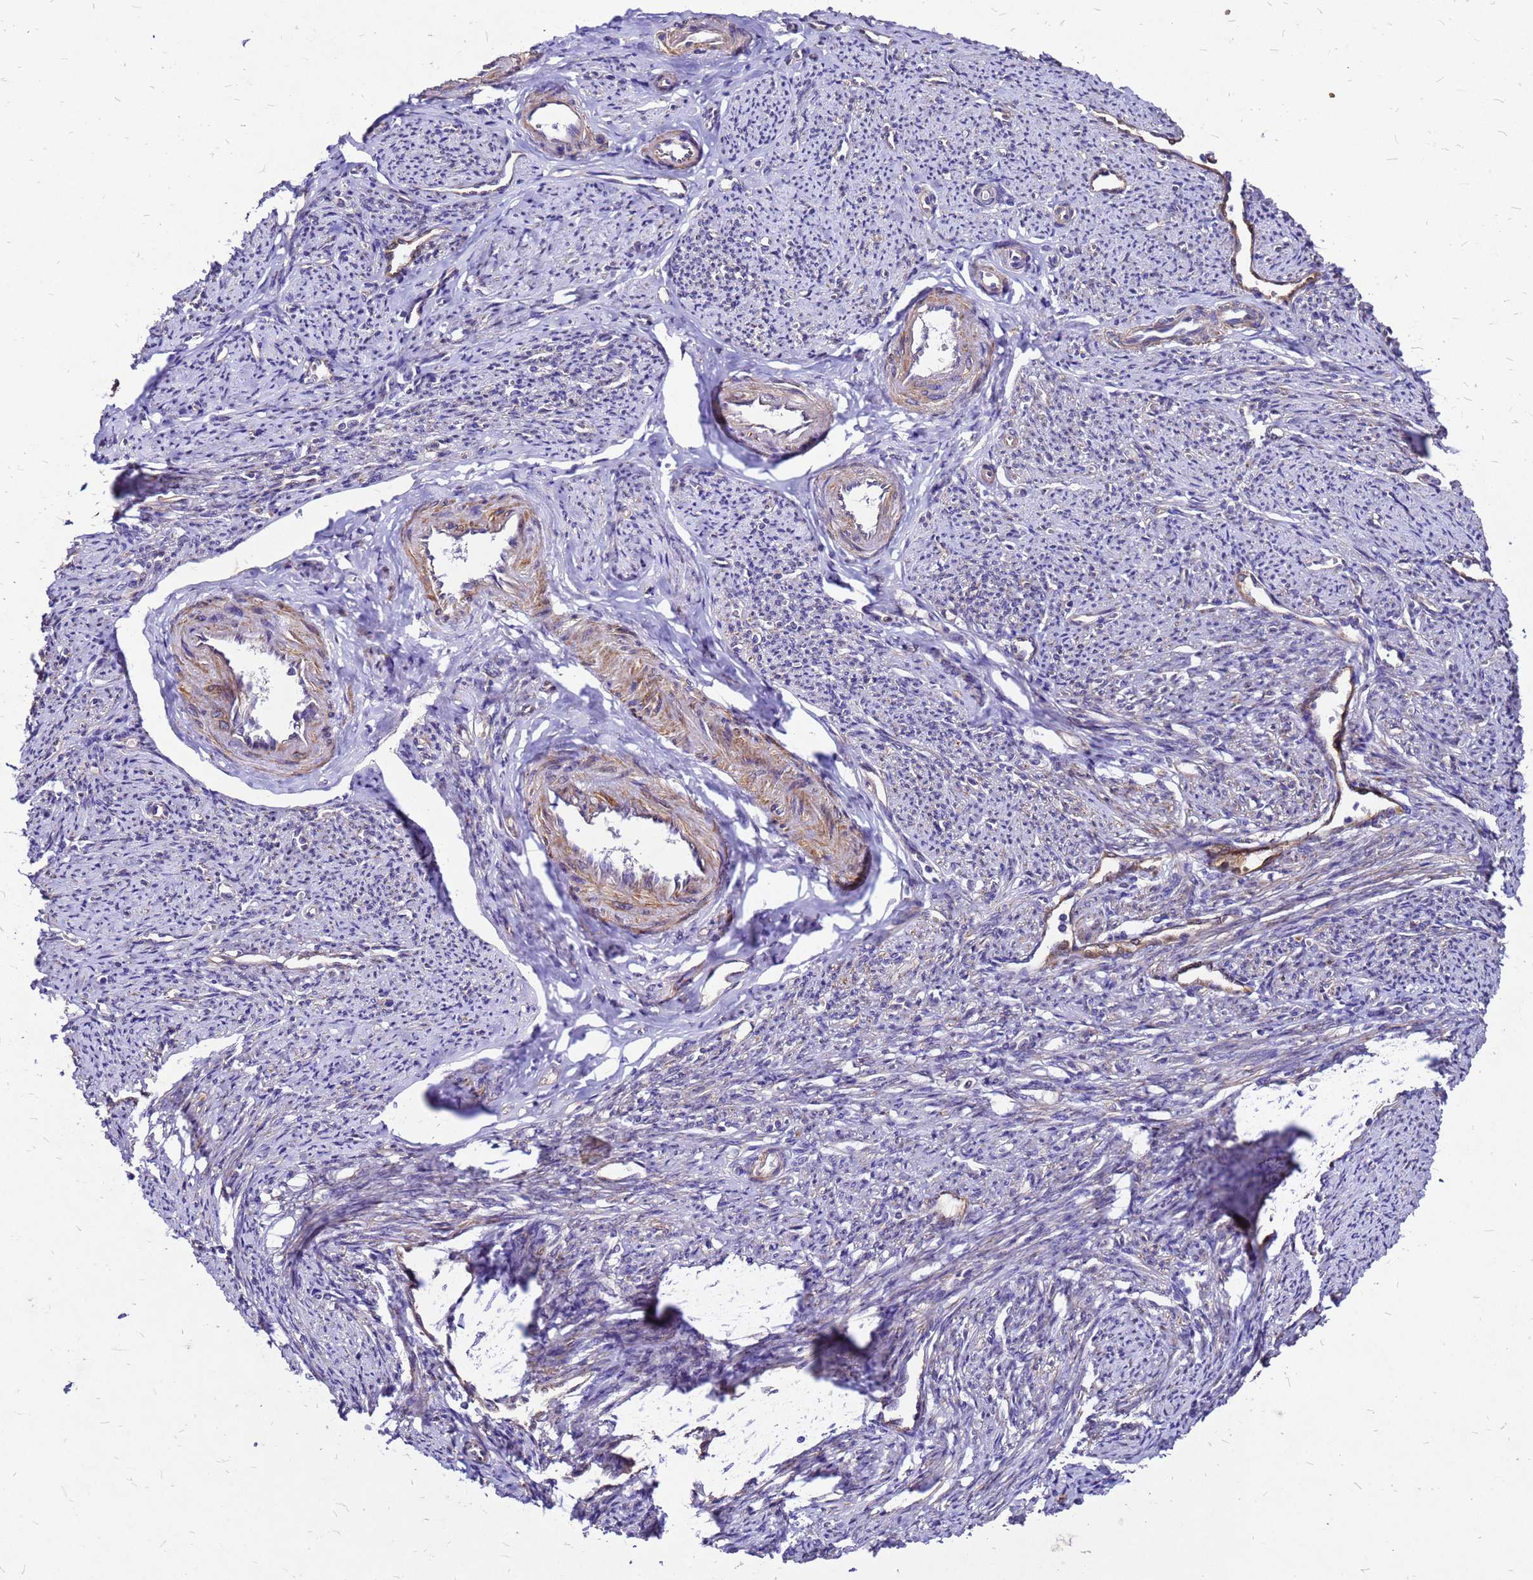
{"staining": {"intensity": "strong", "quantity": "25%-75%", "location": "cytoplasmic/membranous"}, "tissue": "smooth muscle", "cell_type": "Smooth muscle cells", "image_type": "normal", "snomed": [{"axis": "morphology", "description": "Normal tissue, NOS"}, {"axis": "topography", "description": "Smooth muscle"}, {"axis": "topography", "description": "Uterus"}], "caption": "Approximately 25%-75% of smooth muscle cells in benign smooth muscle reveal strong cytoplasmic/membranous protein staining as visualized by brown immunohistochemical staining.", "gene": "DUSP23", "patient": {"sex": "female", "age": 59}}